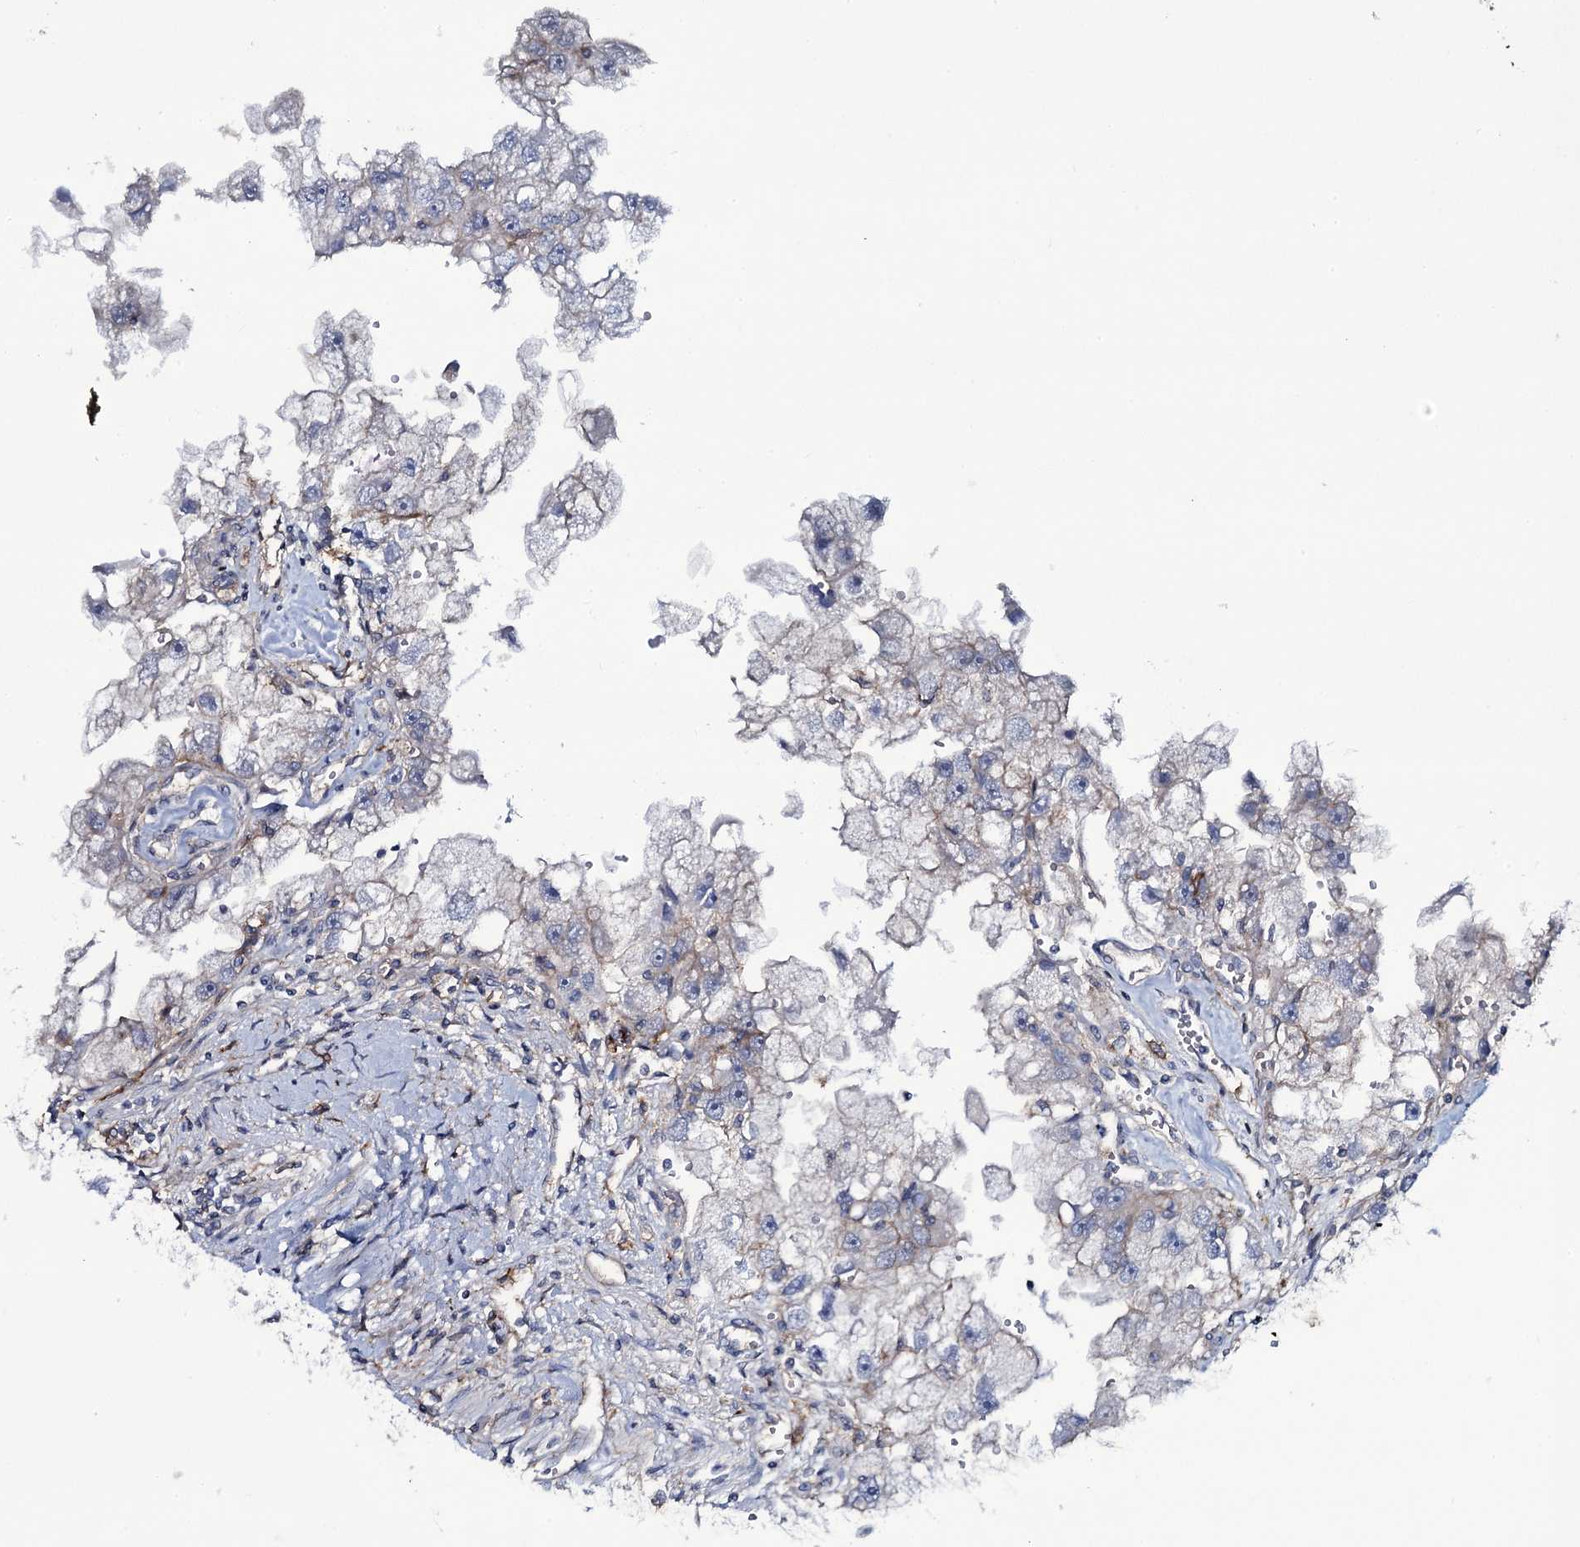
{"staining": {"intensity": "negative", "quantity": "none", "location": "none"}, "tissue": "renal cancer", "cell_type": "Tumor cells", "image_type": "cancer", "snomed": [{"axis": "morphology", "description": "Adenocarcinoma, NOS"}, {"axis": "topography", "description": "Kidney"}], "caption": "Immunohistochemical staining of human renal adenocarcinoma shows no significant expression in tumor cells. (Brightfield microscopy of DAB IHC at high magnification).", "gene": "SNAP23", "patient": {"sex": "male", "age": 63}}